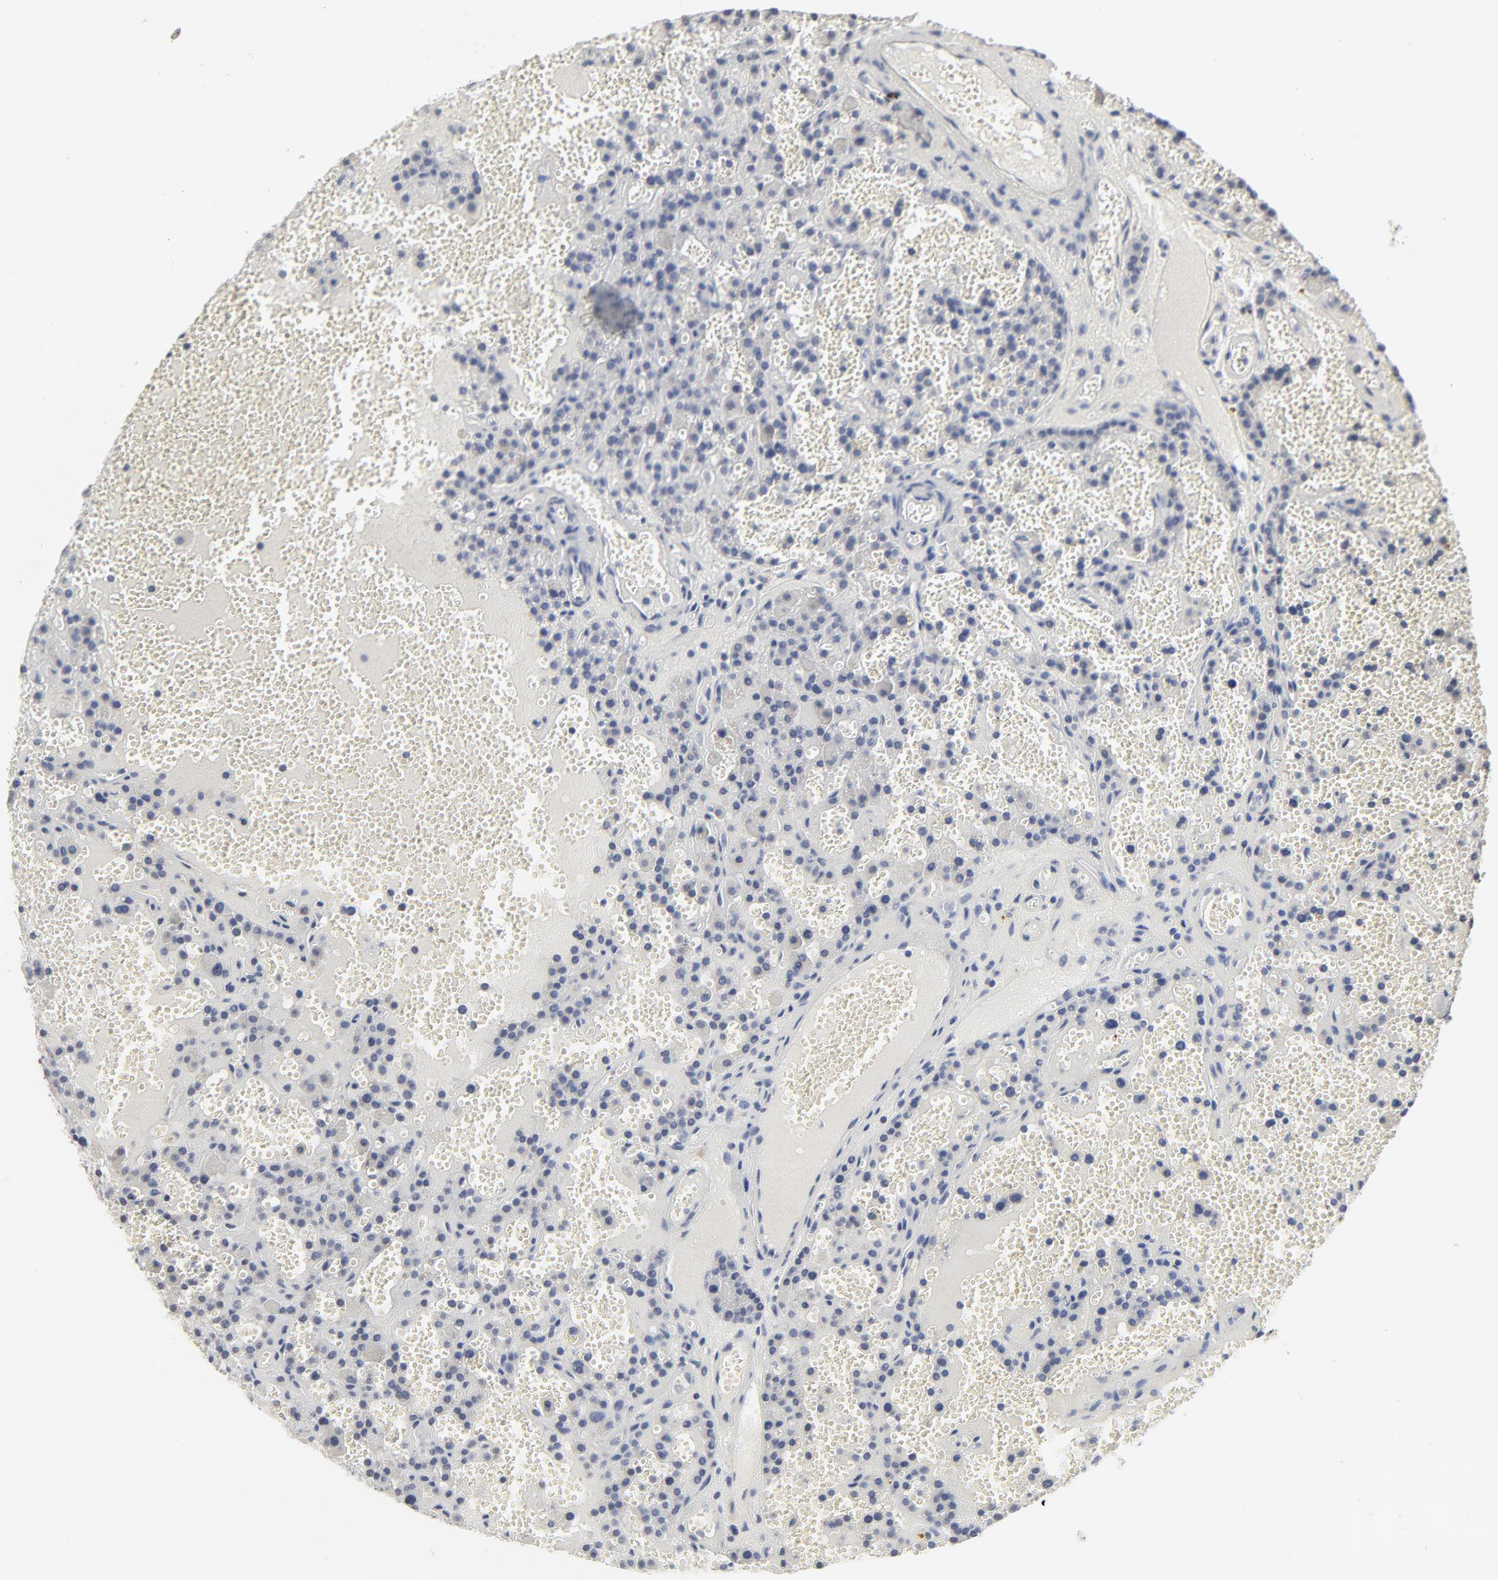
{"staining": {"intensity": "negative", "quantity": "none", "location": "none"}, "tissue": "parathyroid gland", "cell_type": "Glandular cells", "image_type": "normal", "snomed": [{"axis": "morphology", "description": "Normal tissue, NOS"}, {"axis": "topography", "description": "Parathyroid gland"}], "caption": "Immunohistochemical staining of normal human parathyroid gland shows no significant expression in glandular cells. (DAB (3,3'-diaminobenzidine) immunohistochemistry with hematoxylin counter stain).", "gene": "NLGN3", "patient": {"sex": "male", "age": 25}}